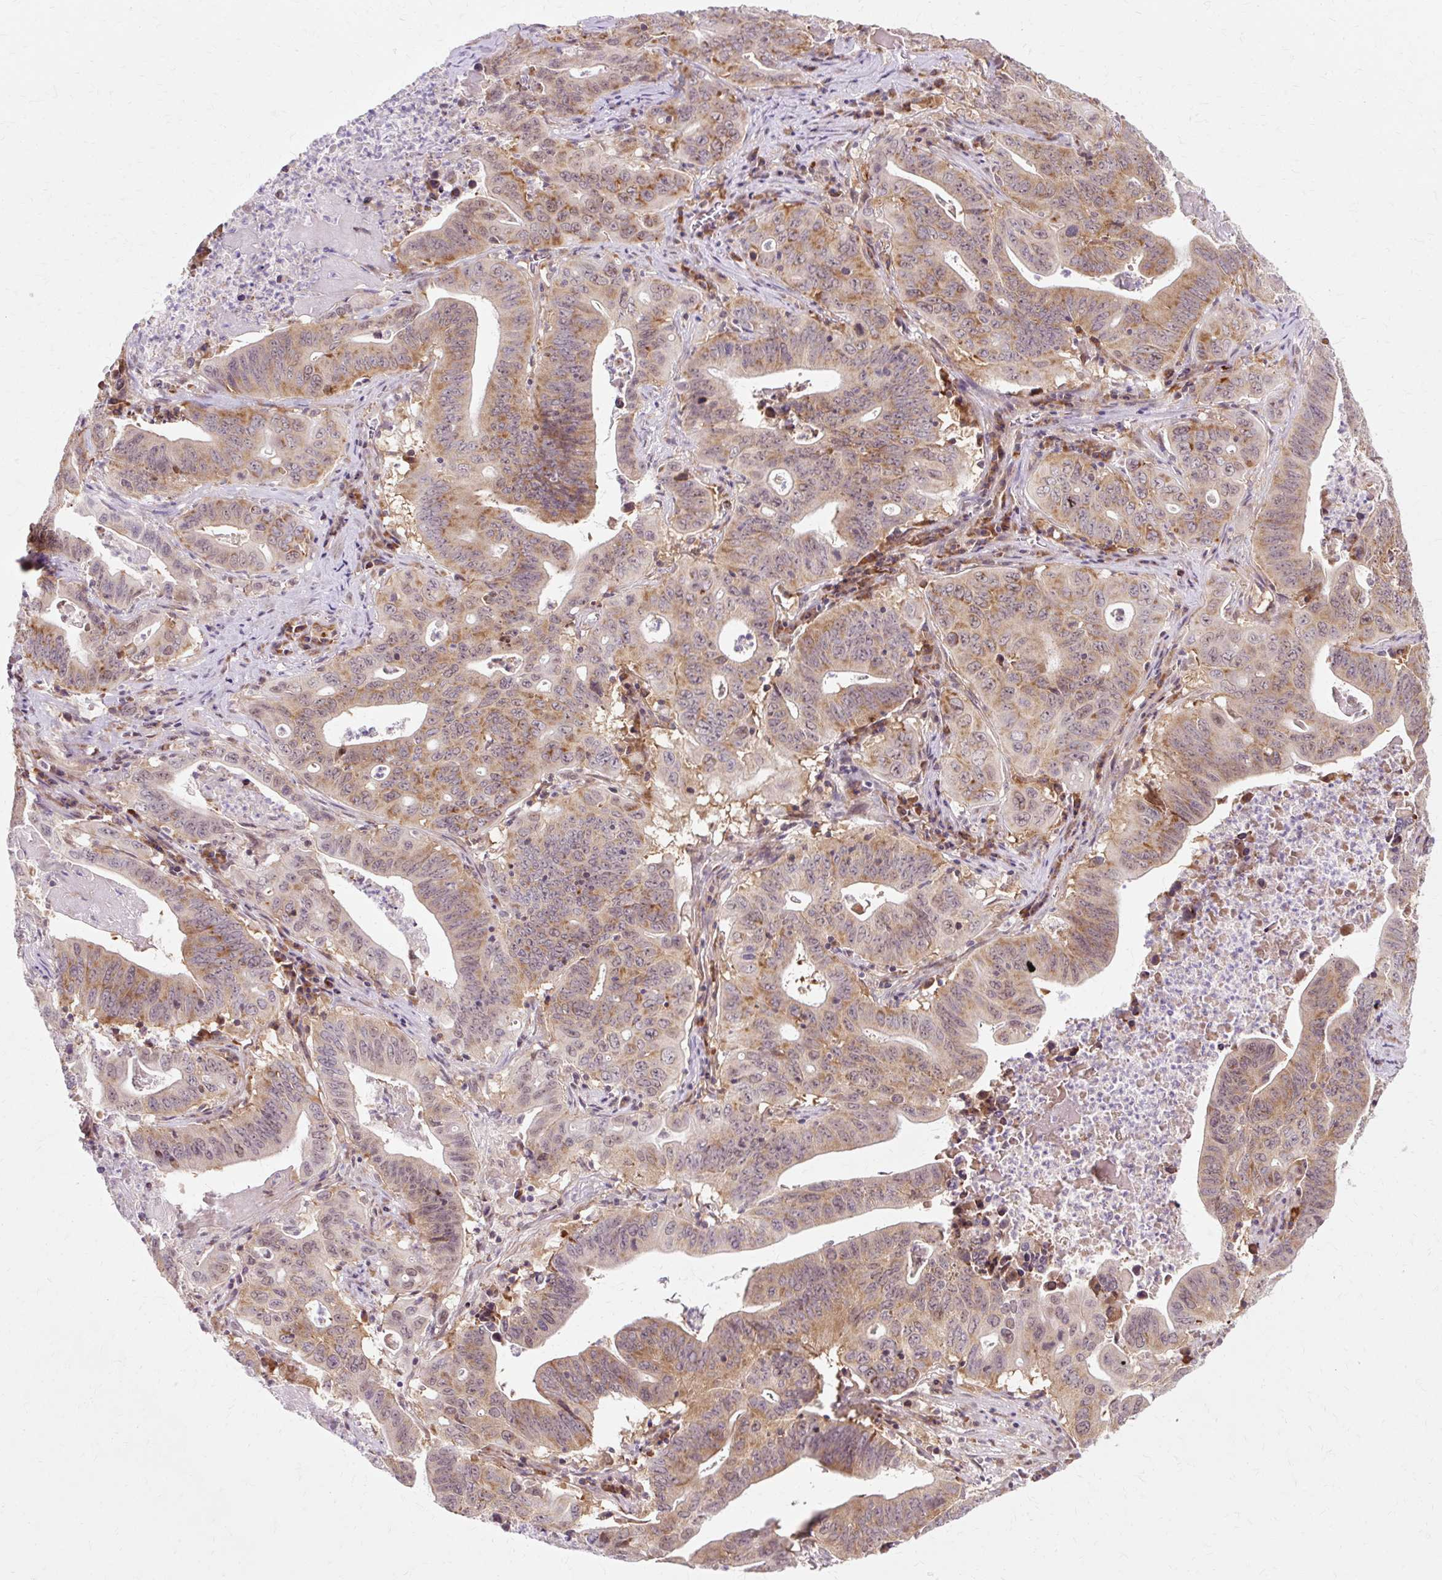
{"staining": {"intensity": "moderate", "quantity": ">75%", "location": "cytoplasmic/membranous"}, "tissue": "lung cancer", "cell_type": "Tumor cells", "image_type": "cancer", "snomed": [{"axis": "morphology", "description": "Adenocarcinoma, NOS"}, {"axis": "topography", "description": "Lung"}], "caption": "Approximately >75% of tumor cells in lung adenocarcinoma display moderate cytoplasmic/membranous protein expression as visualized by brown immunohistochemical staining.", "gene": "GEMIN2", "patient": {"sex": "female", "age": 60}}